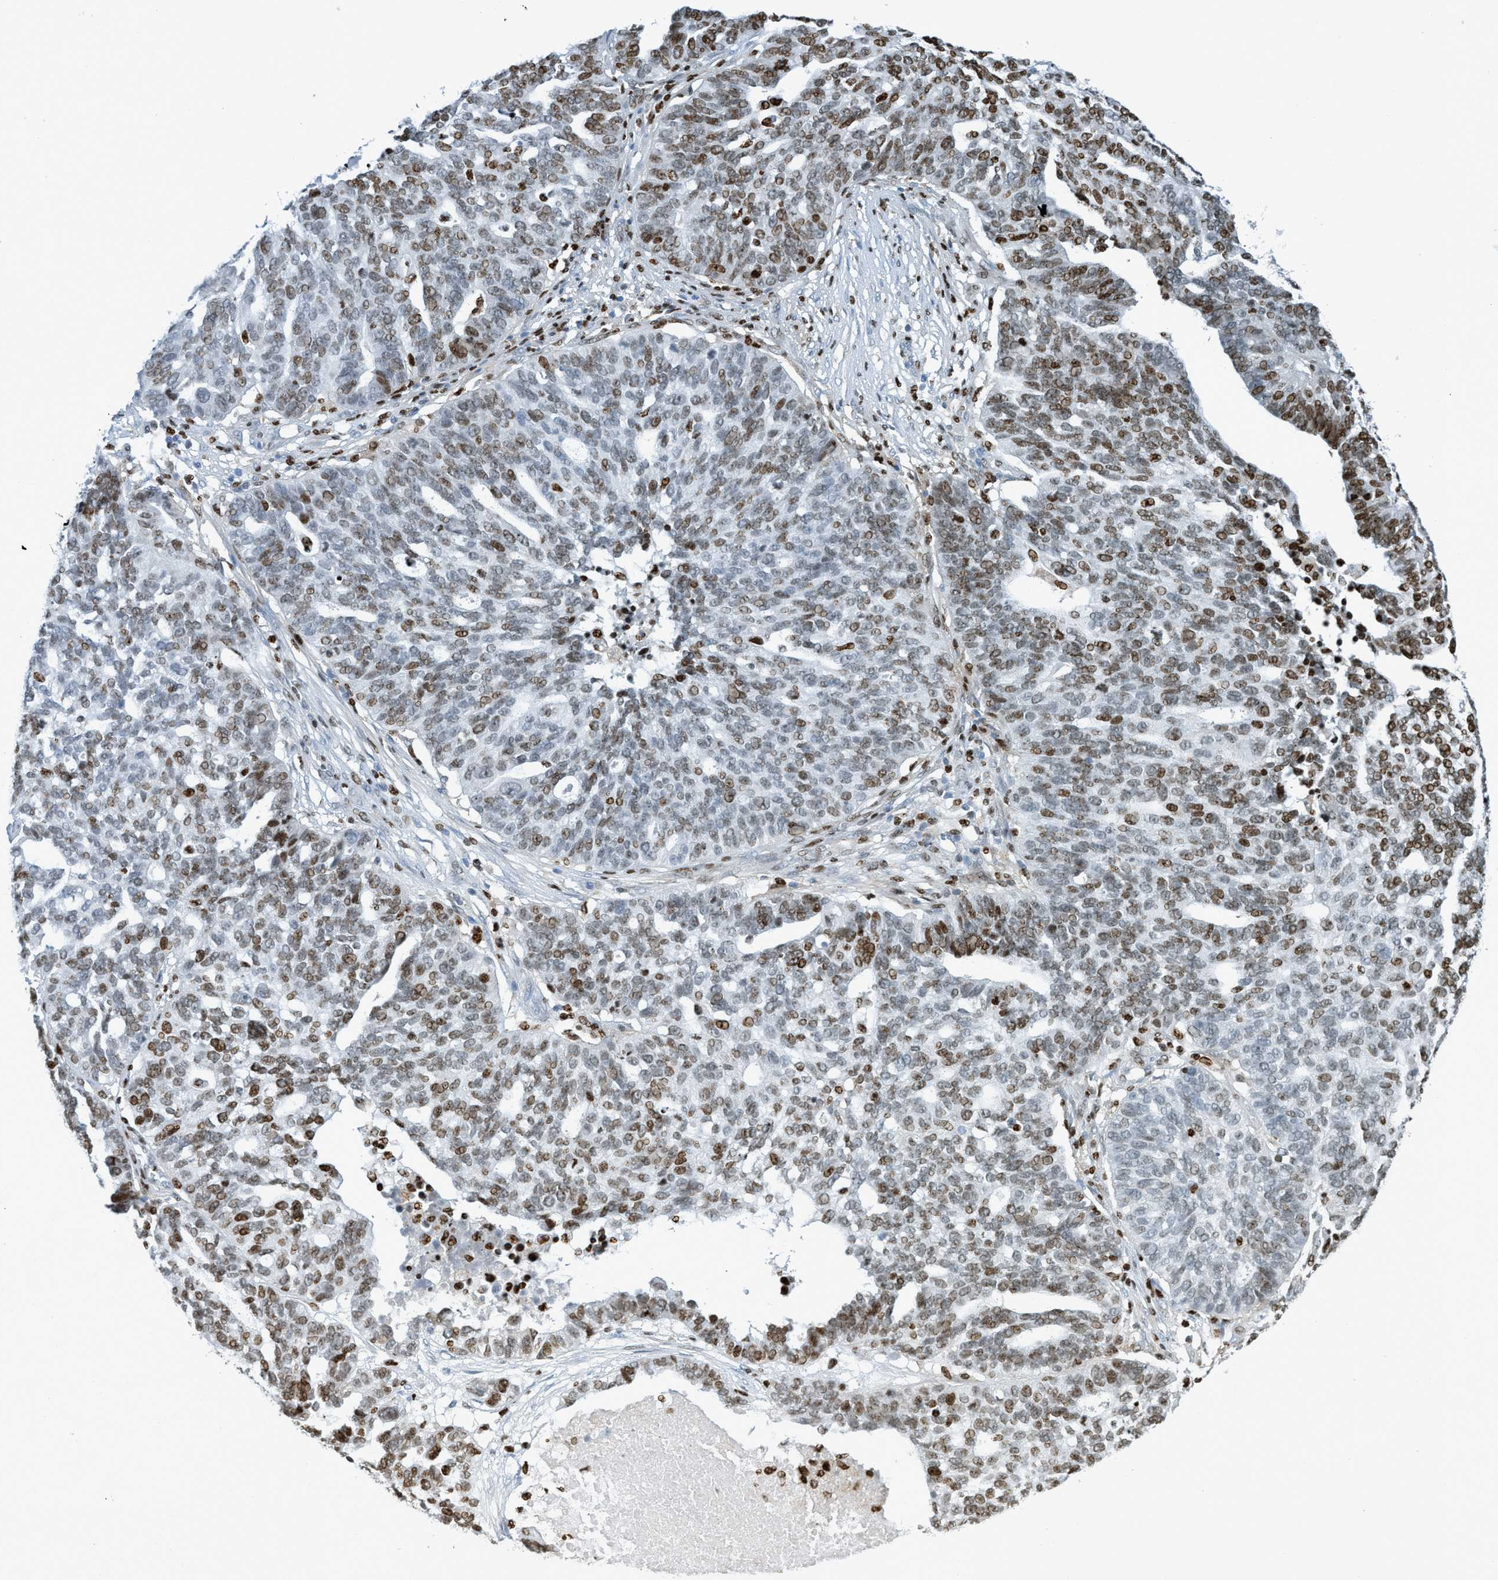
{"staining": {"intensity": "moderate", "quantity": "25%-75%", "location": "nuclear"}, "tissue": "ovarian cancer", "cell_type": "Tumor cells", "image_type": "cancer", "snomed": [{"axis": "morphology", "description": "Cystadenocarcinoma, serous, NOS"}, {"axis": "topography", "description": "Ovary"}], "caption": "Immunohistochemistry (DAB (3,3'-diaminobenzidine)) staining of human ovarian serous cystadenocarcinoma demonstrates moderate nuclear protein expression in approximately 25%-75% of tumor cells.", "gene": "SH3D19", "patient": {"sex": "female", "age": 59}}